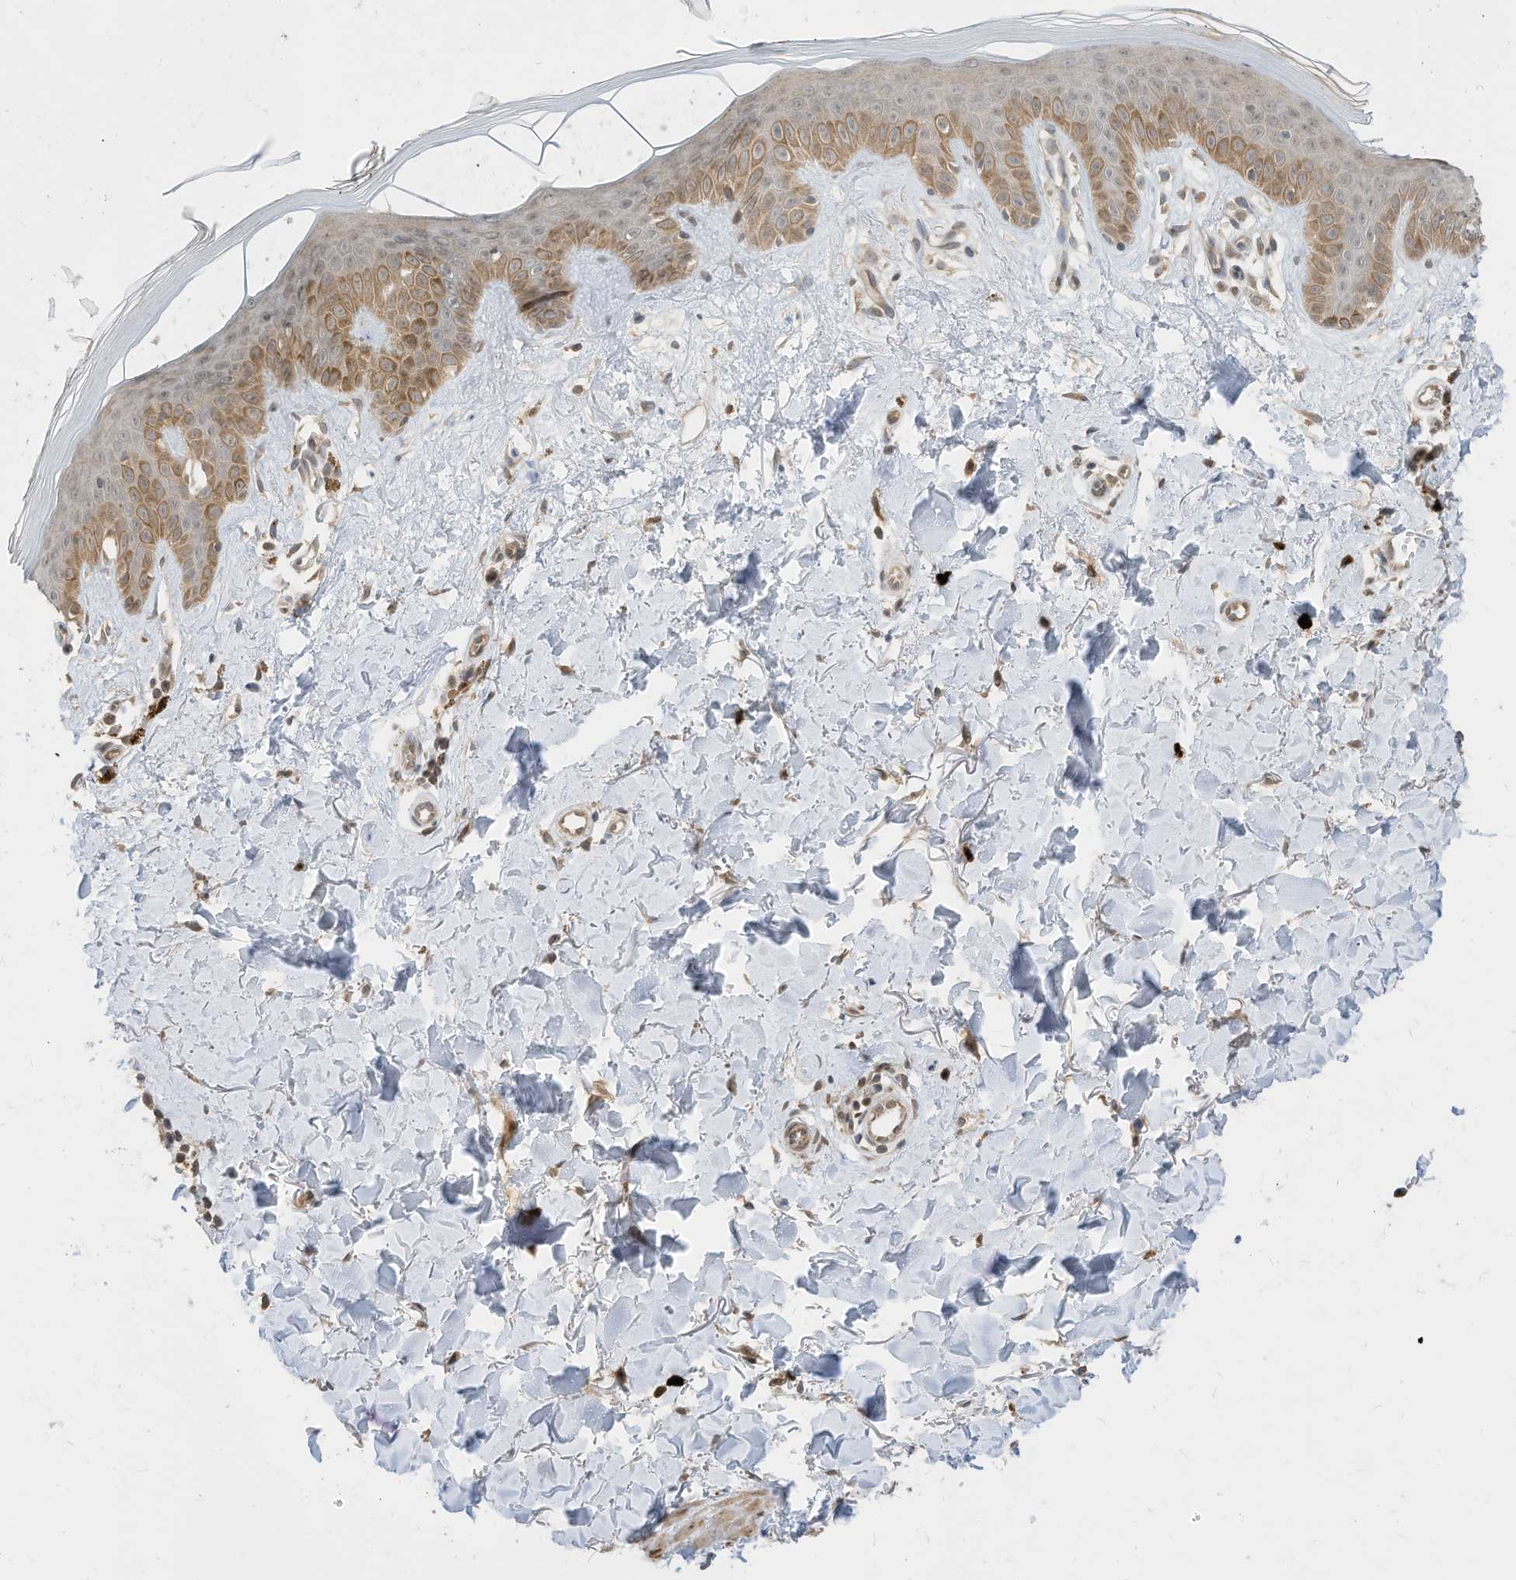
{"staining": {"intensity": "moderate", "quantity": ">75%", "location": "cytoplasmic/membranous"}, "tissue": "skin", "cell_type": "Fibroblasts", "image_type": "normal", "snomed": [{"axis": "morphology", "description": "Normal tissue, NOS"}, {"axis": "topography", "description": "Skin"}], "caption": "Skin stained for a protein (brown) shows moderate cytoplasmic/membranous positive staining in about >75% of fibroblasts.", "gene": "CNKSR1", "patient": {"sex": "female", "age": 64}}